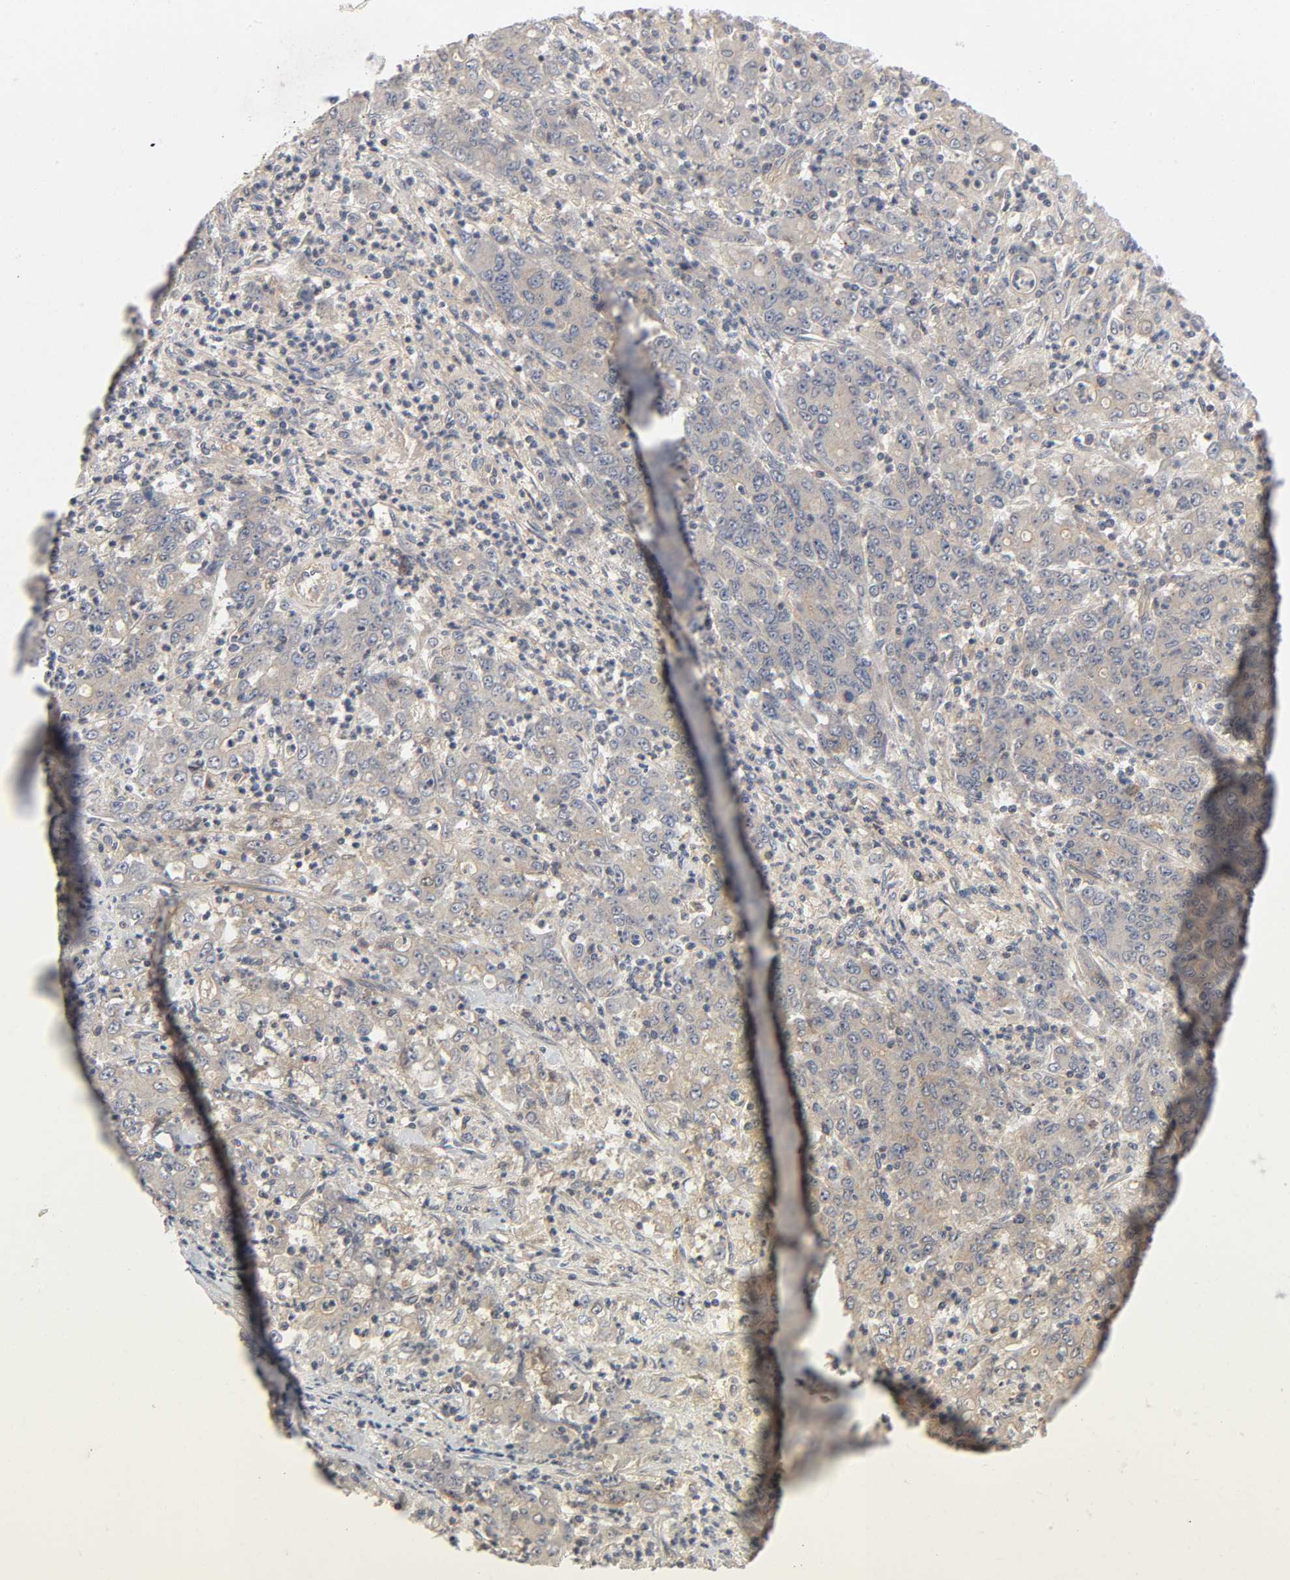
{"staining": {"intensity": "weak", "quantity": "25%-75%", "location": "cytoplasmic/membranous"}, "tissue": "stomach cancer", "cell_type": "Tumor cells", "image_type": "cancer", "snomed": [{"axis": "morphology", "description": "Adenocarcinoma, NOS"}, {"axis": "topography", "description": "Stomach, lower"}], "caption": "Immunohistochemical staining of human stomach adenocarcinoma displays weak cytoplasmic/membranous protein staining in about 25%-75% of tumor cells. The staining was performed using DAB (3,3'-diaminobenzidine) to visualize the protein expression in brown, while the nuclei were stained in blue with hematoxylin (Magnification: 20x).", "gene": "CPB2", "patient": {"sex": "female", "age": 71}}